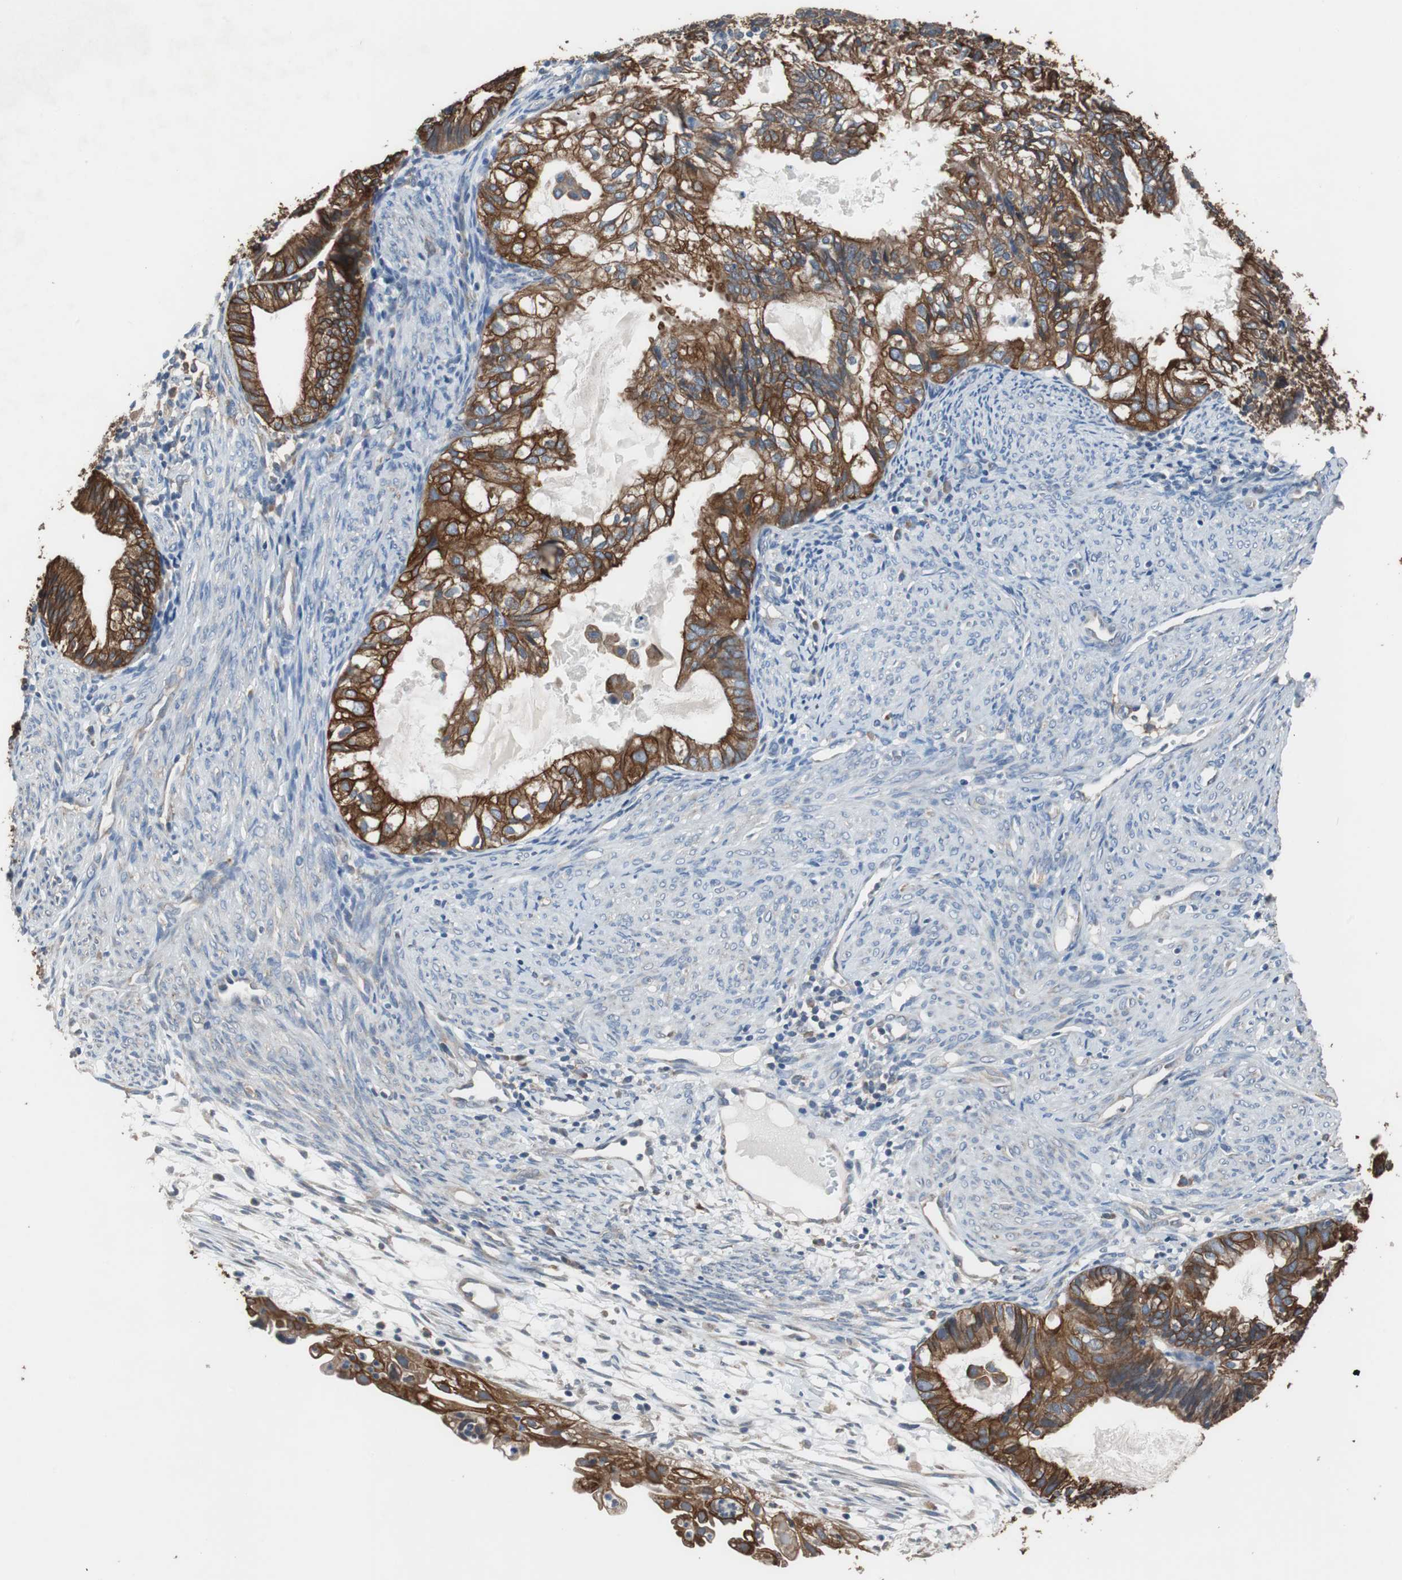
{"staining": {"intensity": "strong", "quantity": ">75%", "location": "cytoplasmic/membranous"}, "tissue": "cervical cancer", "cell_type": "Tumor cells", "image_type": "cancer", "snomed": [{"axis": "morphology", "description": "Normal tissue, NOS"}, {"axis": "morphology", "description": "Adenocarcinoma, NOS"}, {"axis": "topography", "description": "Cervix"}, {"axis": "topography", "description": "Endometrium"}], "caption": "A histopathology image of human cervical cancer stained for a protein exhibits strong cytoplasmic/membranous brown staining in tumor cells.", "gene": "USP10", "patient": {"sex": "female", "age": 86}}